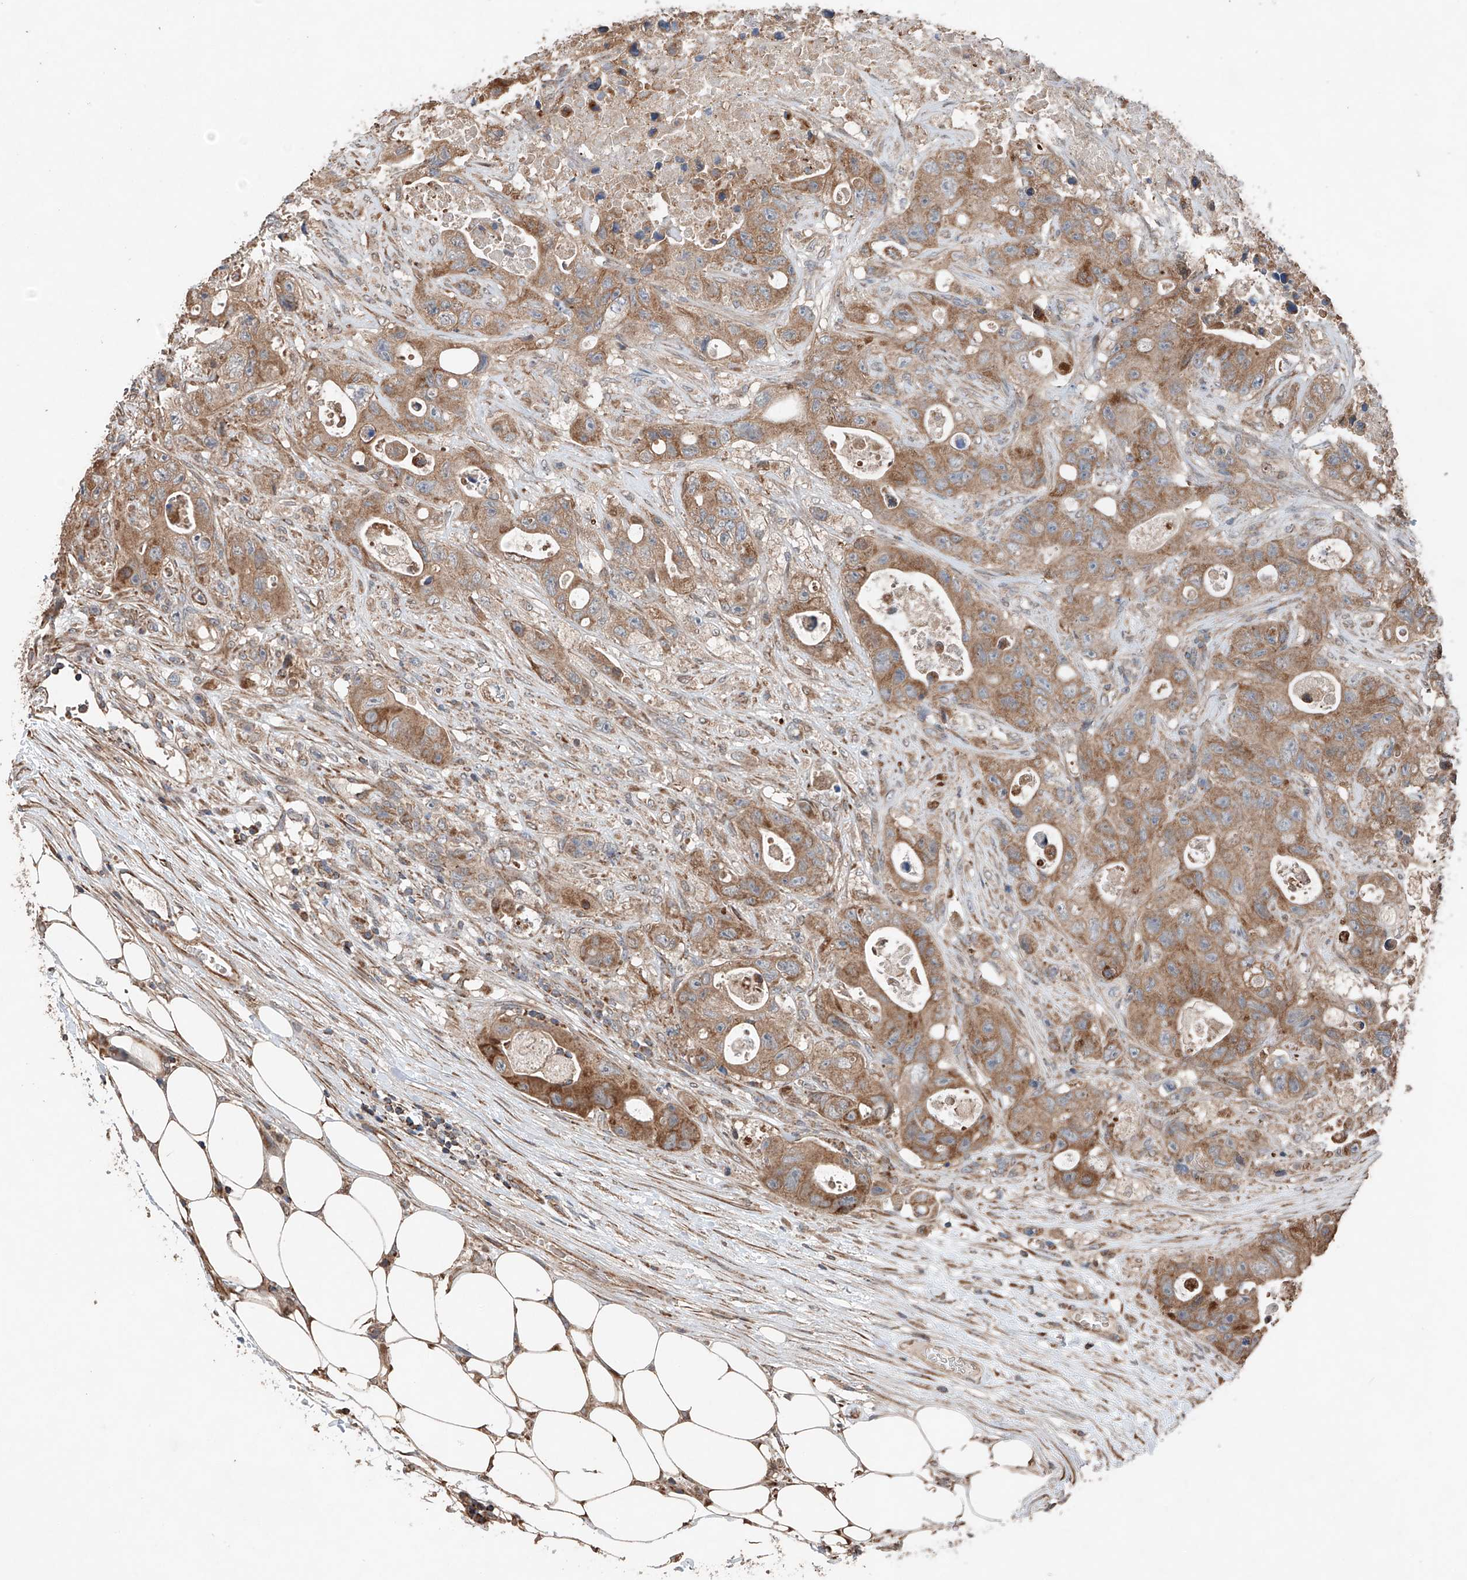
{"staining": {"intensity": "moderate", "quantity": ">75%", "location": "cytoplasmic/membranous"}, "tissue": "colorectal cancer", "cell_type": "Tumor cells", "image_type": "cancer", "snomed": [{"axis": "morphology", "description": "Adenocarcinoma, NOS"}, {"axis": "topography", "description": "Colon"}], "caption": "Immunohistochemistry (IHC) photomicrograph of neoplastic tissue: colorectal cancer (adenocarcinoma) stained using immunohistochemistry displays medium levels of moderate protein expression localized specifically in the cytoplasmic/membranous of tumor cells, appearing as a cytoplasmic/membranous brown color.", "gene": "AP4B1", "patient": {"sex": "female", "age": 46}}